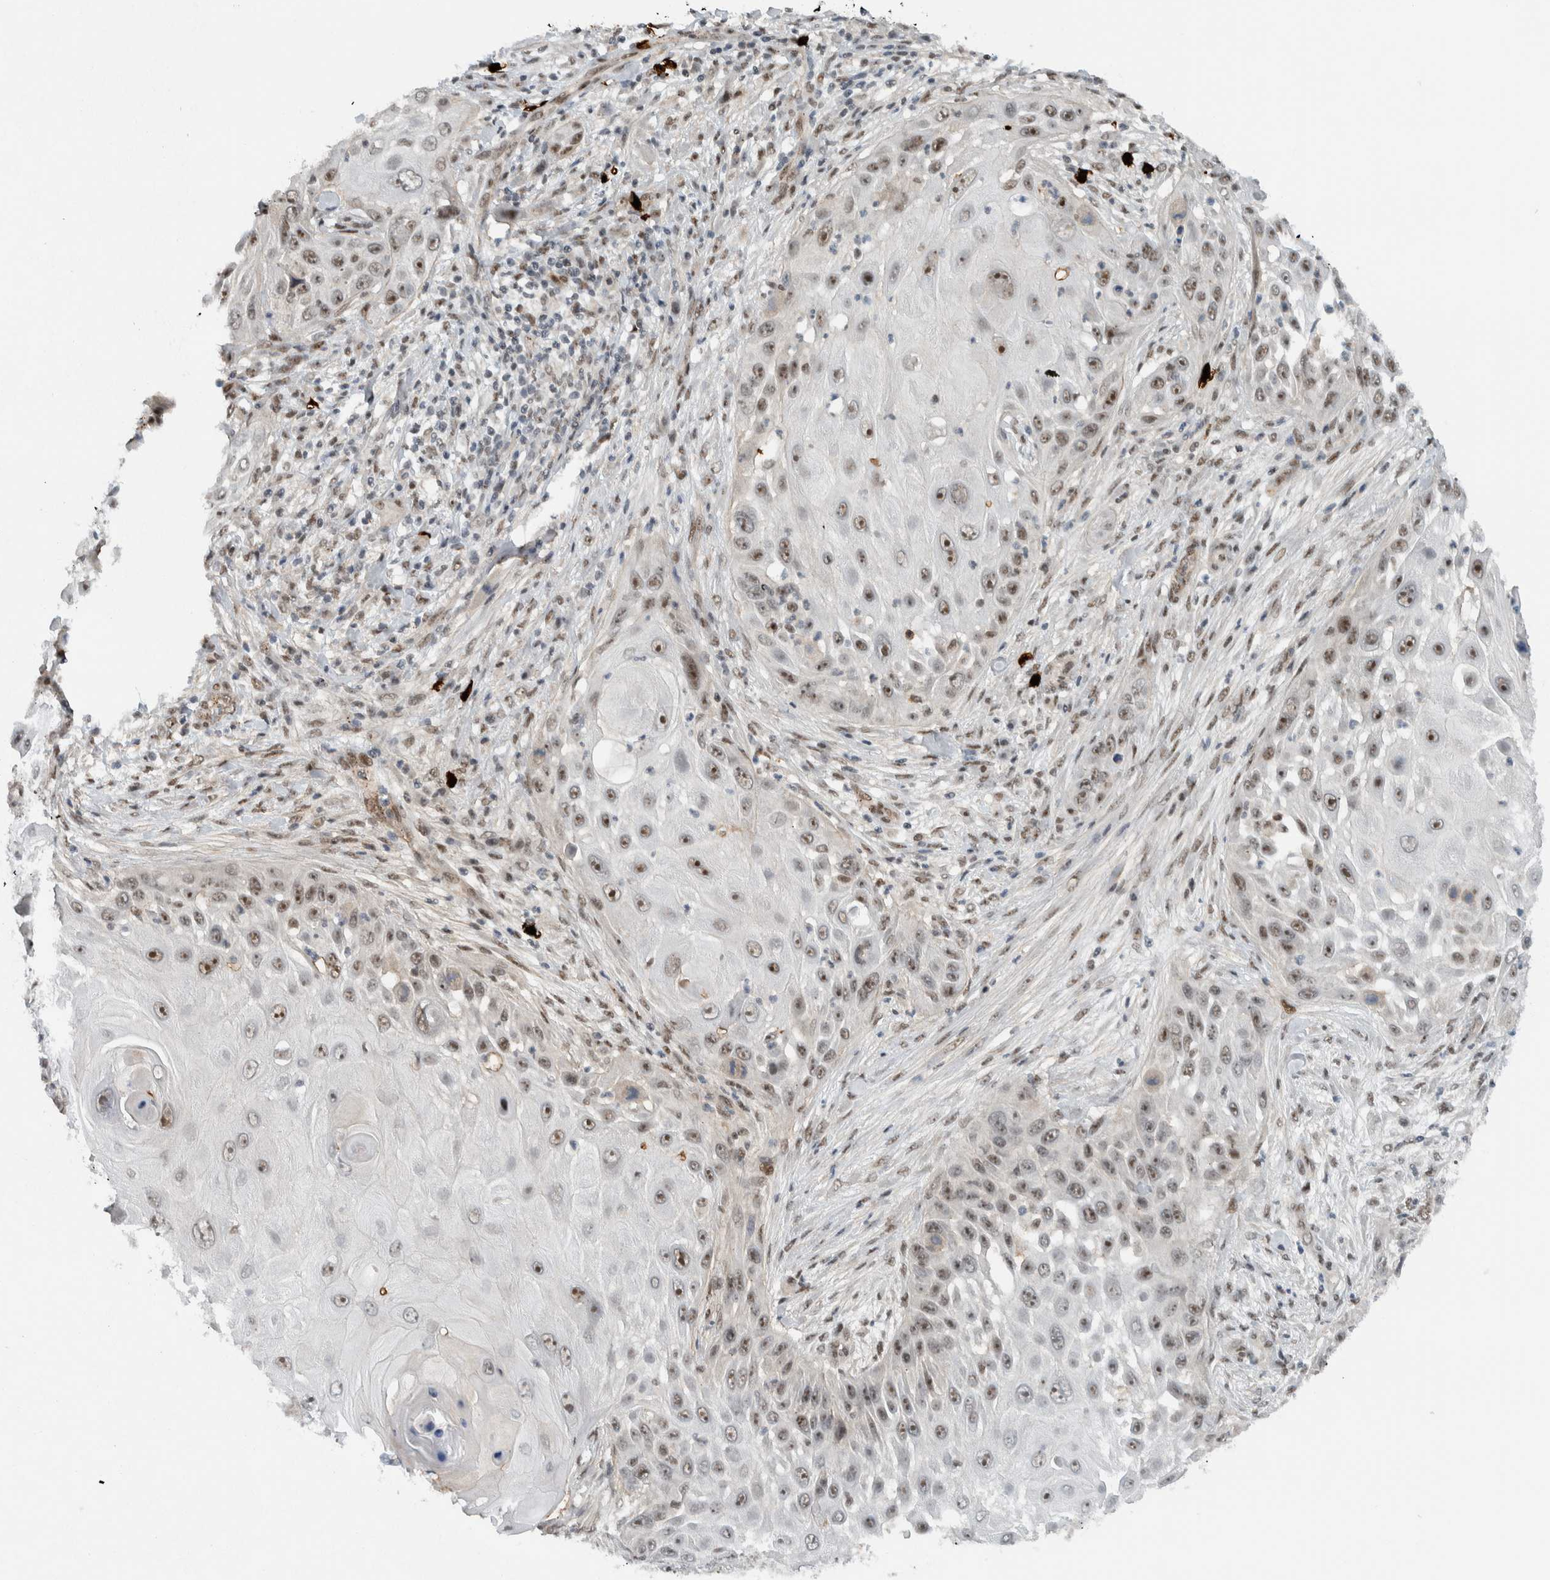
{"staining": {"intensity": "moderate", "quantity": ">75%", "location": "nuclear"}, "tissue": "skin cancer", "cell_type": "Tumor cells", "image_type": "cancer", "snomed": [{"axis": "morphology", "description": "Squamous cell carcinoma, NOS"}, {"axis": "topography", "description": "Skin"}], "caption": "Protein staining demonstrates moderate nuclear staining in about >75% of tumor cells in squamous cell carcinoma (skin).", "gene": "ZFP91", "patient": {"sex": "female", "age": 44}}